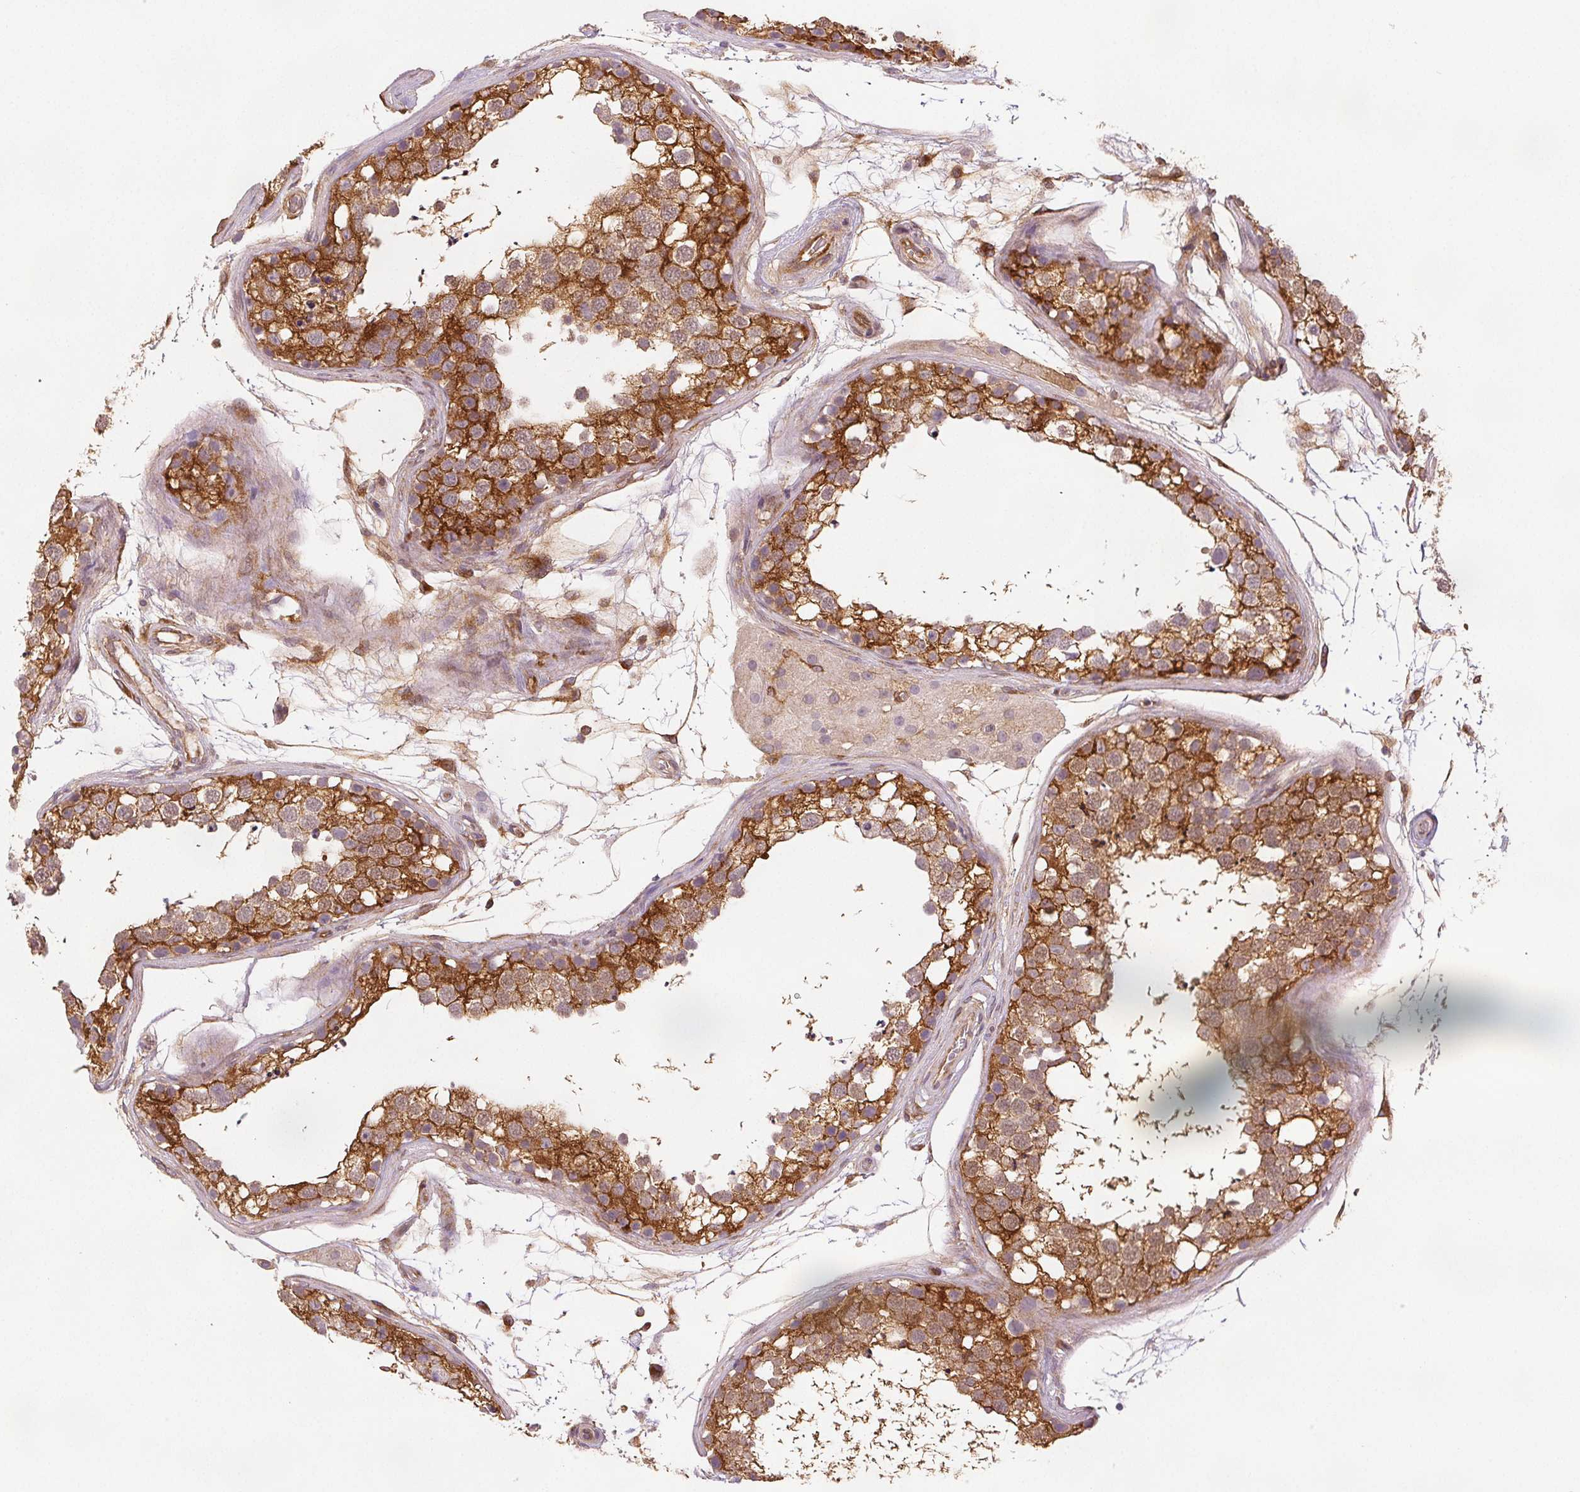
{"staining": {"intensity": "strong", "quantity": ">75%", "location": "cytoplasmic/membranous"}, "tissue": "testis", "cell_type": "Cells in seminiferous ducts", "image_type": "normal", "snomed": [{"axis": "morphology", "description": "Normal tissue, NOS"}, {"axis": "morphology", "description": "Seminoma, NOS"}, {"axis": "topography", "description": "Testis"}], "caption": "This micrograph exhibits unremarkable testis stained with immunohistochemistry to label a protein in brown. The cytoplasmic/membranous of cells in seminiferous ducts show strong positivity for the protein. Nuclei are counter-stained blue.", "gene": "DIAPH2", "patient": {"sex": "male", "age": 65}}